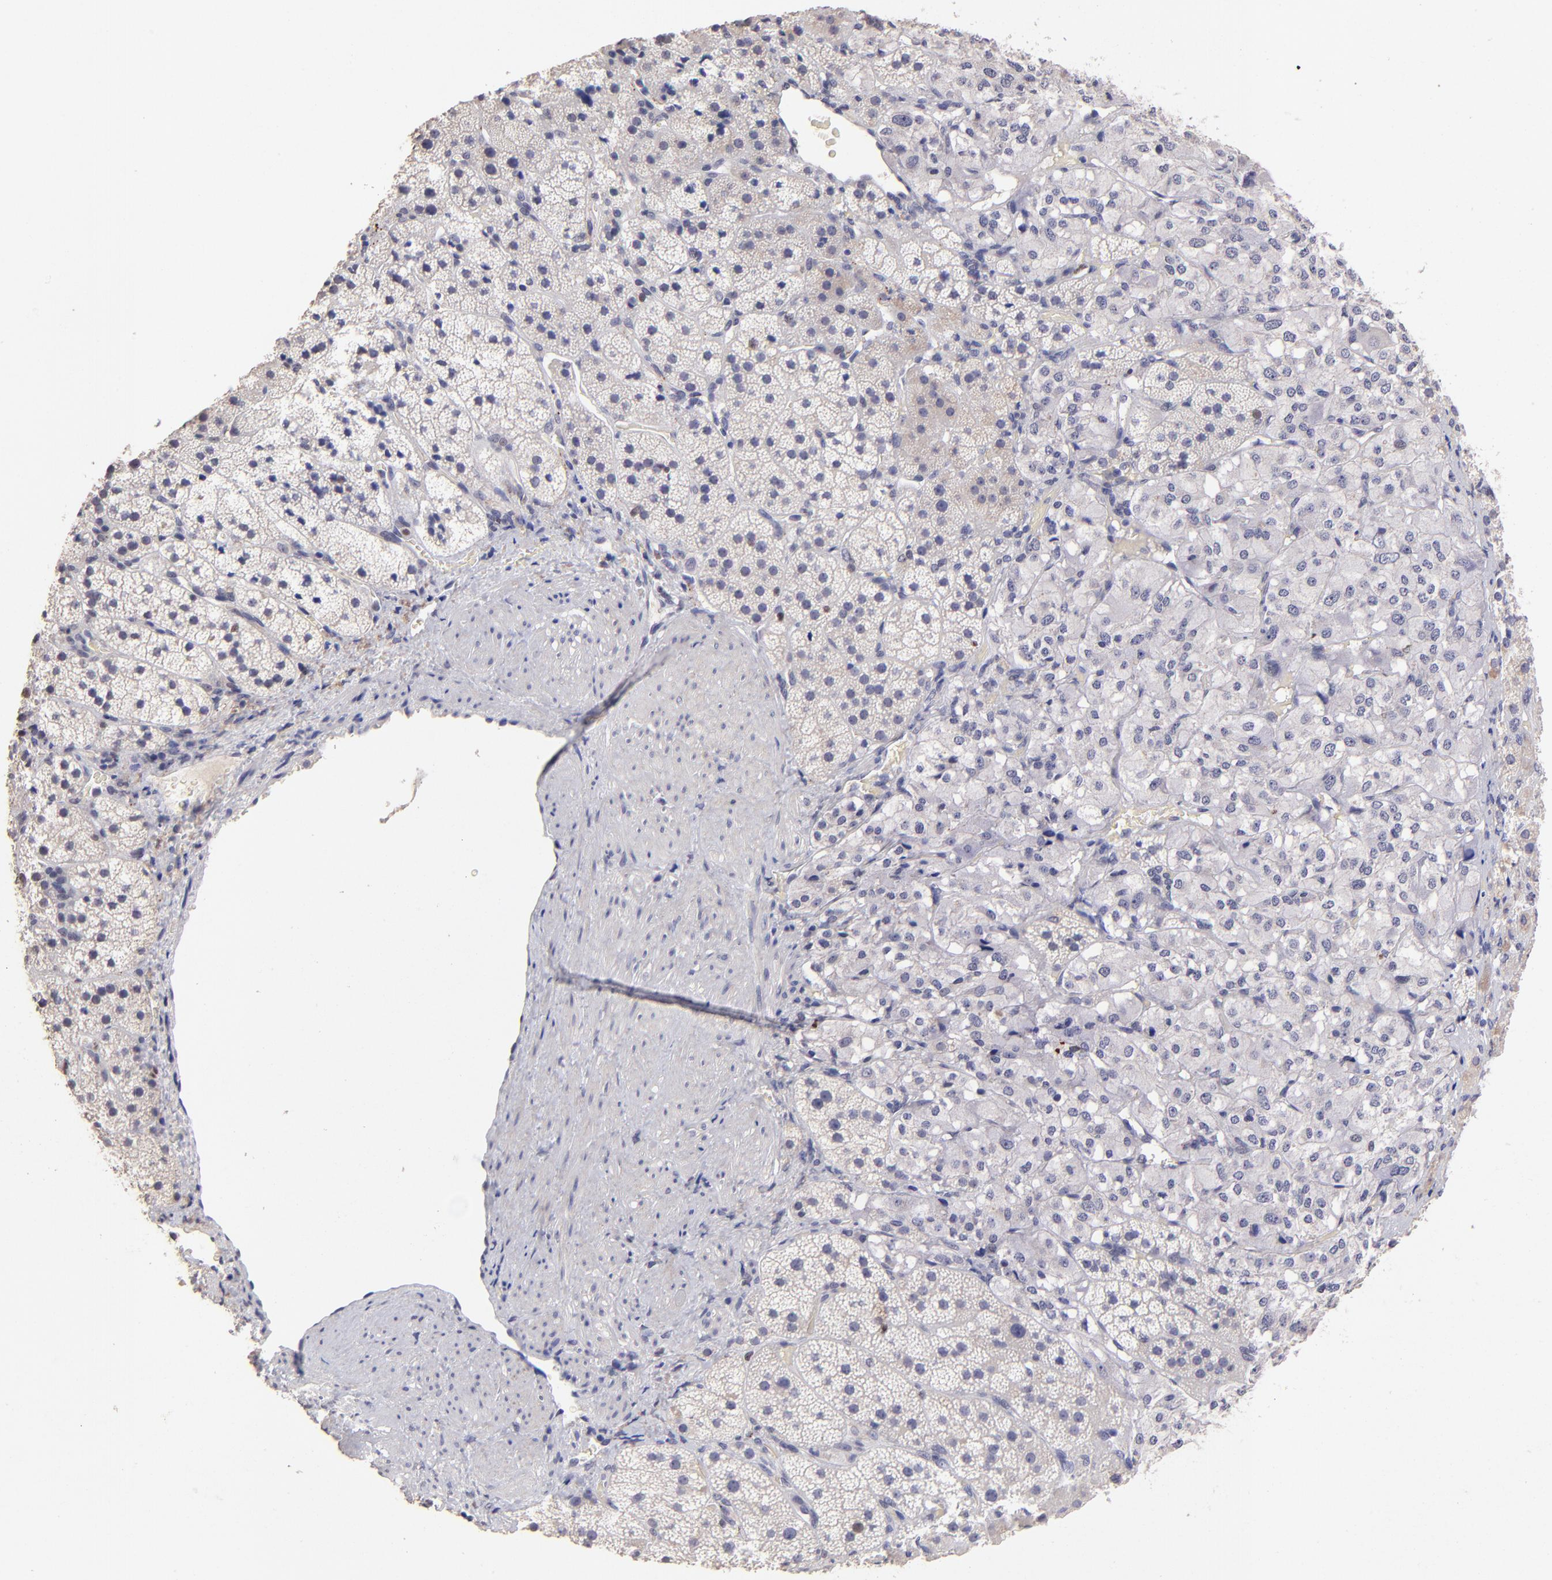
{"staining": {"intensity": "weak", "quantity": "<25%", "location": "cytoplasmic/membranous"}, "tissue": "adrenal gland", "cell_type": "Glandular cells", "image_type": "normal", "snomed": [{"axis": "morphology", "description": "Normal tissue, NOS"}, {"axis": "topography", "description": "Adrenal gland"}], "caption": "DAB immunohistochemical staining of normal adrenal gland demonstrates no significant staining in glandular cells.", "gene": "DNMT1", "patient": {"sex": "female", "age": 44}}